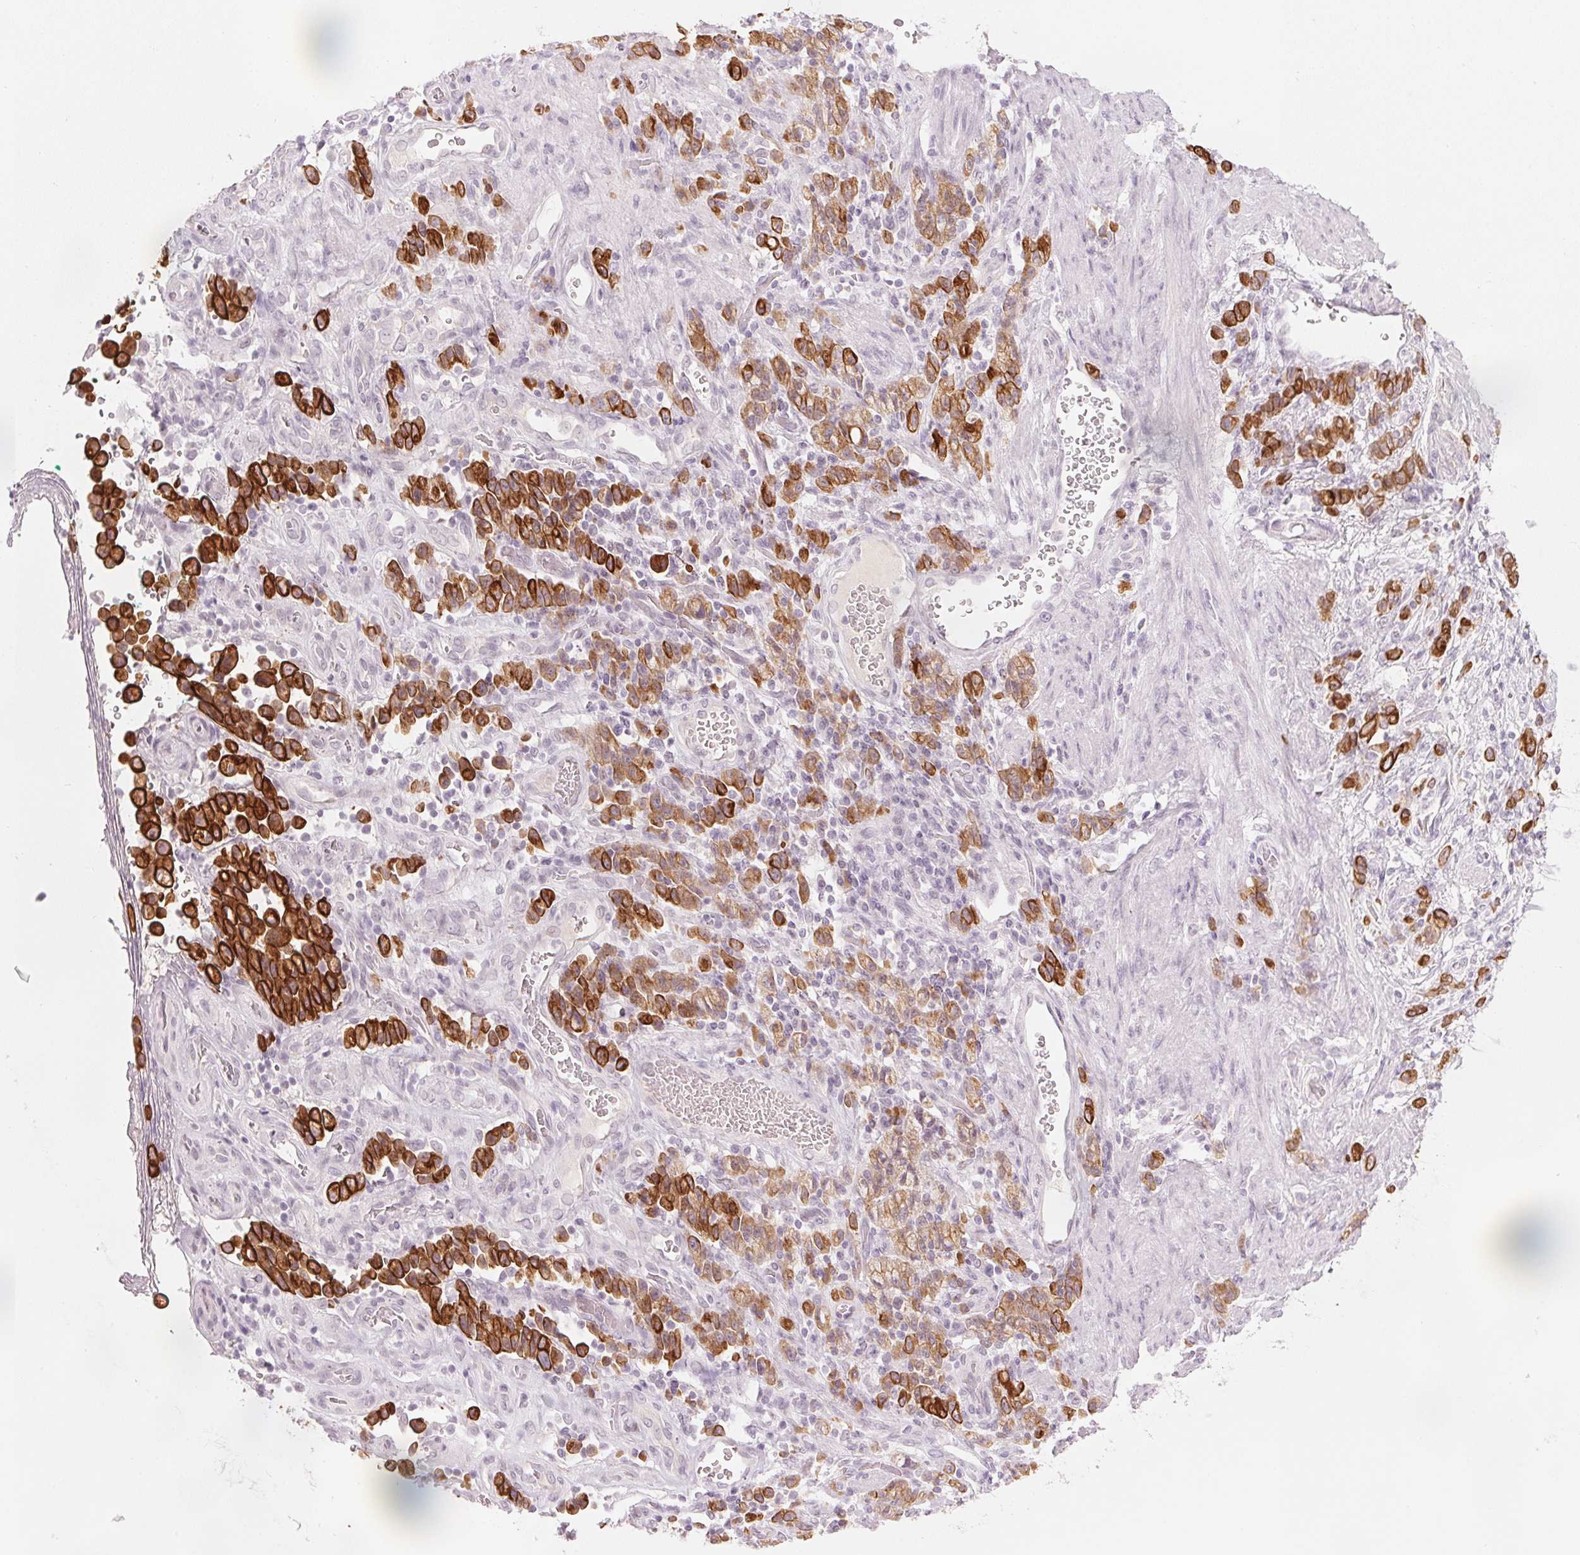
{"staining": {"intensity": "strong", "quantity": "25%-75%", "location": "cytoplasmic/membranous"}, "tissue": "stomach cancer", "cell_type": "Tumor cells", "image_type": "cancer", "snomed": [{"axis": "morphology", "description": "Adenocarcinoma, NOS"}, {"axis": "topography", "description": "Stomach"}], "caption": "Immunohistochemical staining of human adenocarcinoma (stomach) demonstrates high levels of strong cytoplasmic/membranous staining in about 25%-75% of tumor cells.", "gene": "SCTR", "patient": {"sex": "male", "age": 77}}